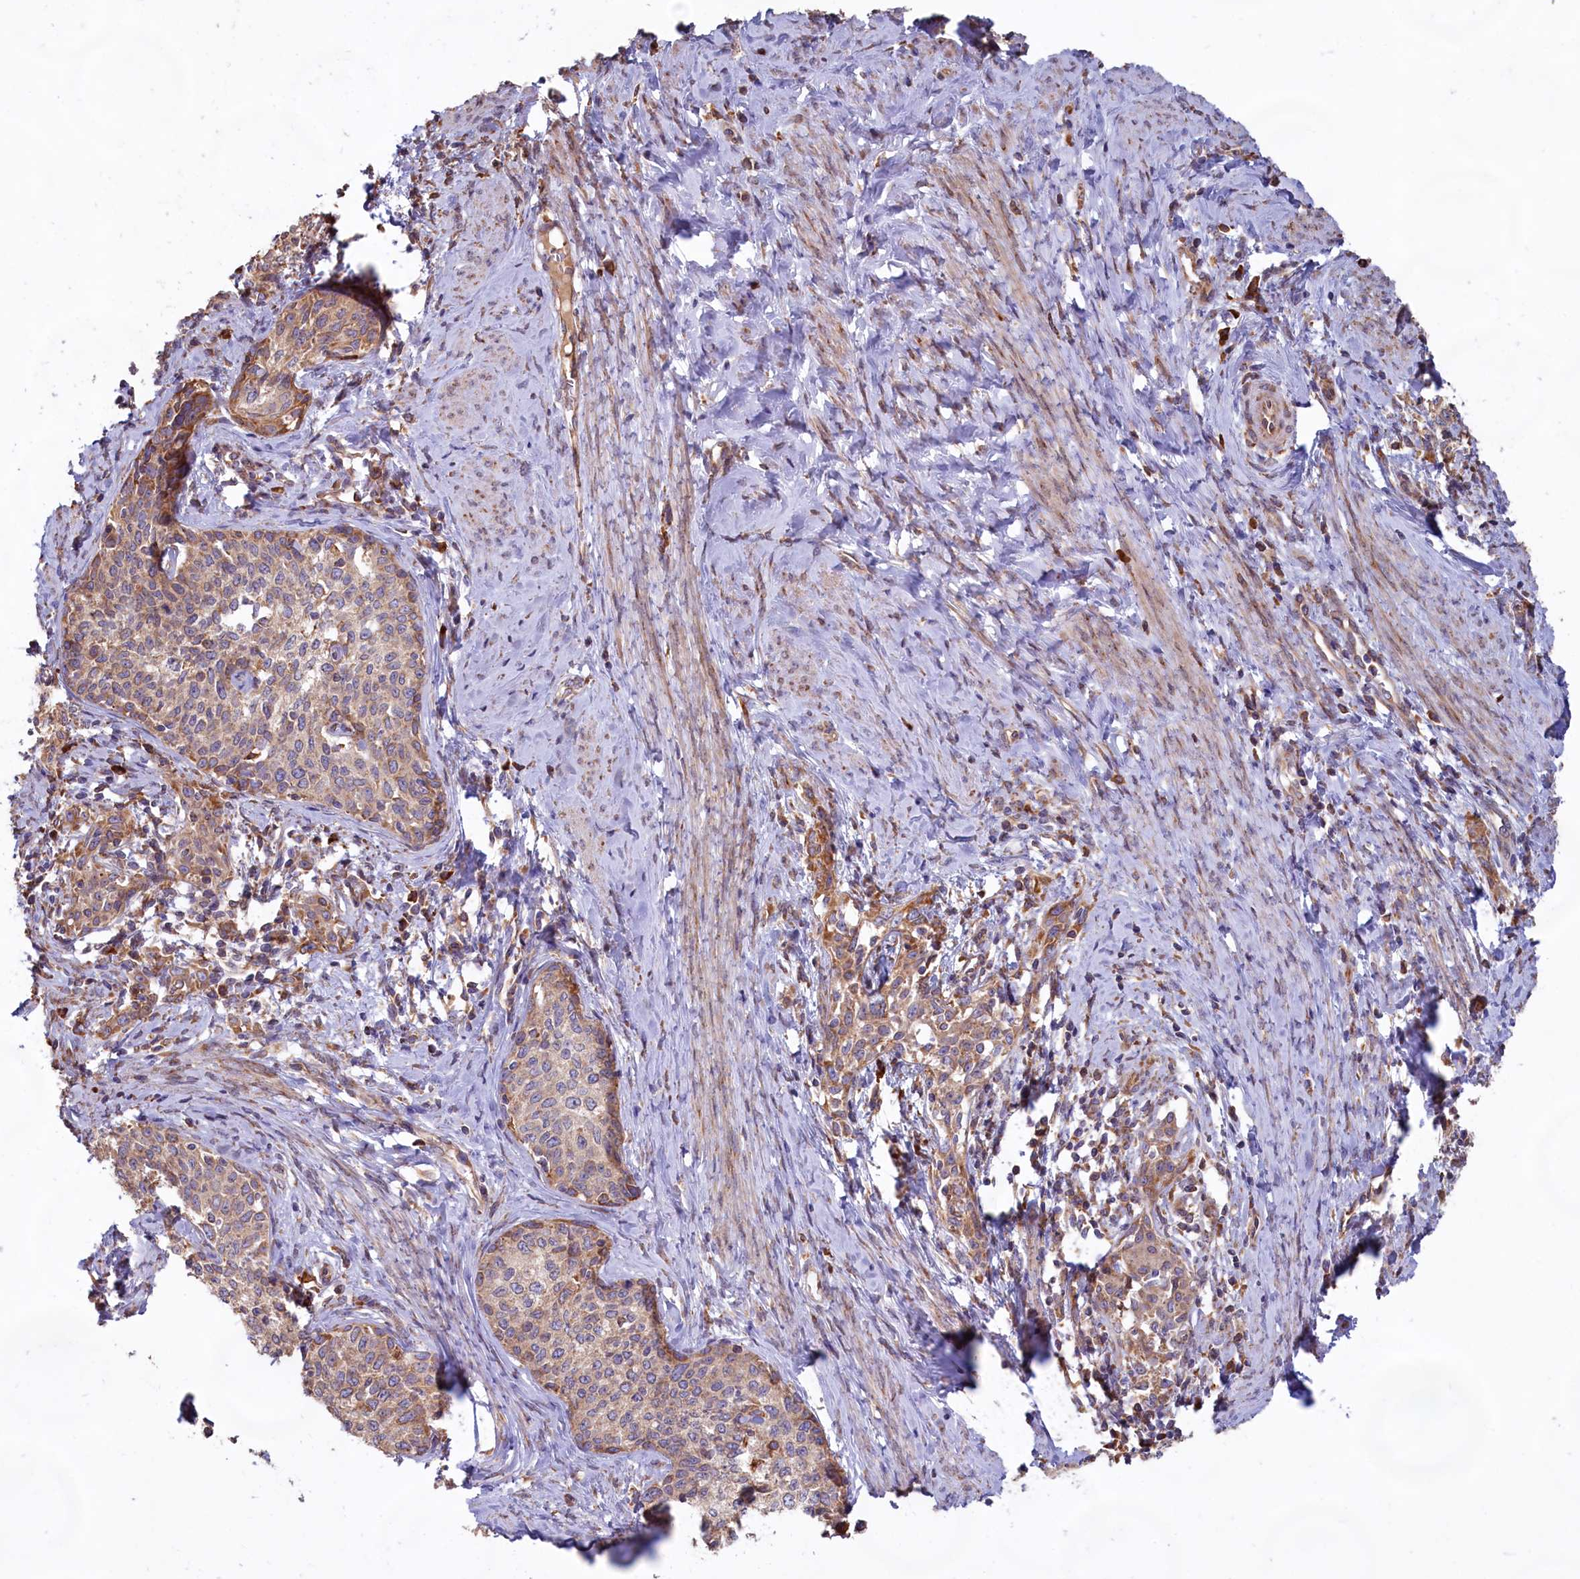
{"staining": {"intensity": "weak", "quantity": ">75%", "location": "cytoplasmic/membranous"}, "tissue": "cervical cancer", "cell_type": "Tumor cells", "image_type": "cancer", "snomed": [{"axis": "morphology", "description": "Squamous cell carcinoma, NOS"}, {"axis": "morphology", "description": "Adenocarcinoma, NOS"}, {"axis": "topography", "description": "Cervix"}], "caption": "High-power microscopy captured an immunohistochemistry image of squamous cell carcinoma (cervical), revealing weak cytoplasmic/membranous positivity in about >75% of tumor cells.", "gene": "TBC1D19", "patient": {"sex": "female", "age": 52}}